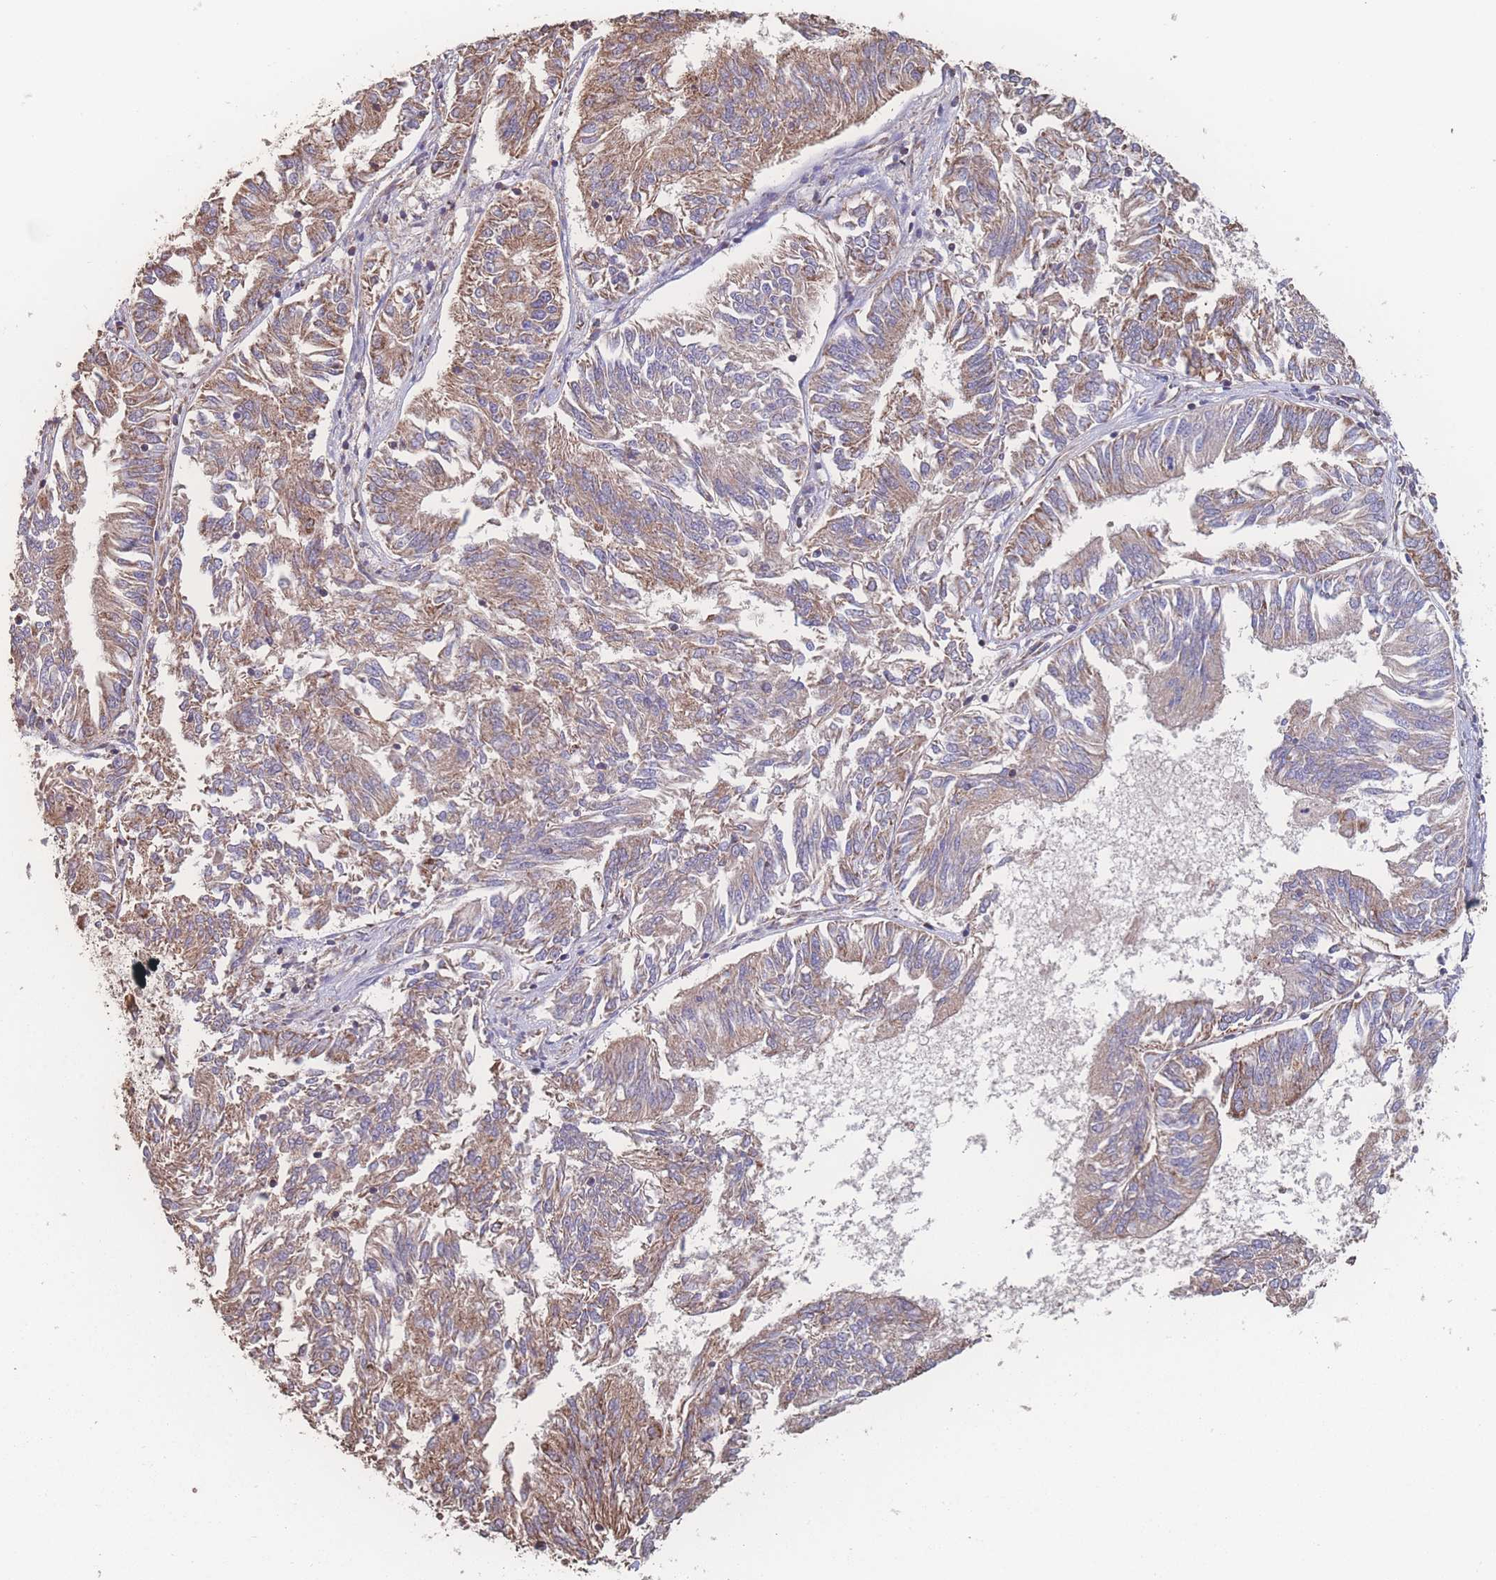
{"staining": {"intensity": "moderate", "quantity": "25%-75%", "location": "cytoplasmic/membranous"}, "tissue": "endometrial cancer", "cell_type": "Tumor cells", "image_type": "cancer", "snomed": [{"axis": "morphology", "description": "Adenocarcinoma, NOS"}, {"axis": "topography", "description": "Endometrium"}], "caption": "Brown immunohistochemical staining in endometrial adenocarcinoma demonstrates moderate cytoplasmic/membranous positivity in about 25%-75% of tumor cells.", "gene": "SGSM3", "patient": {"sex": "female", "age": 58}}